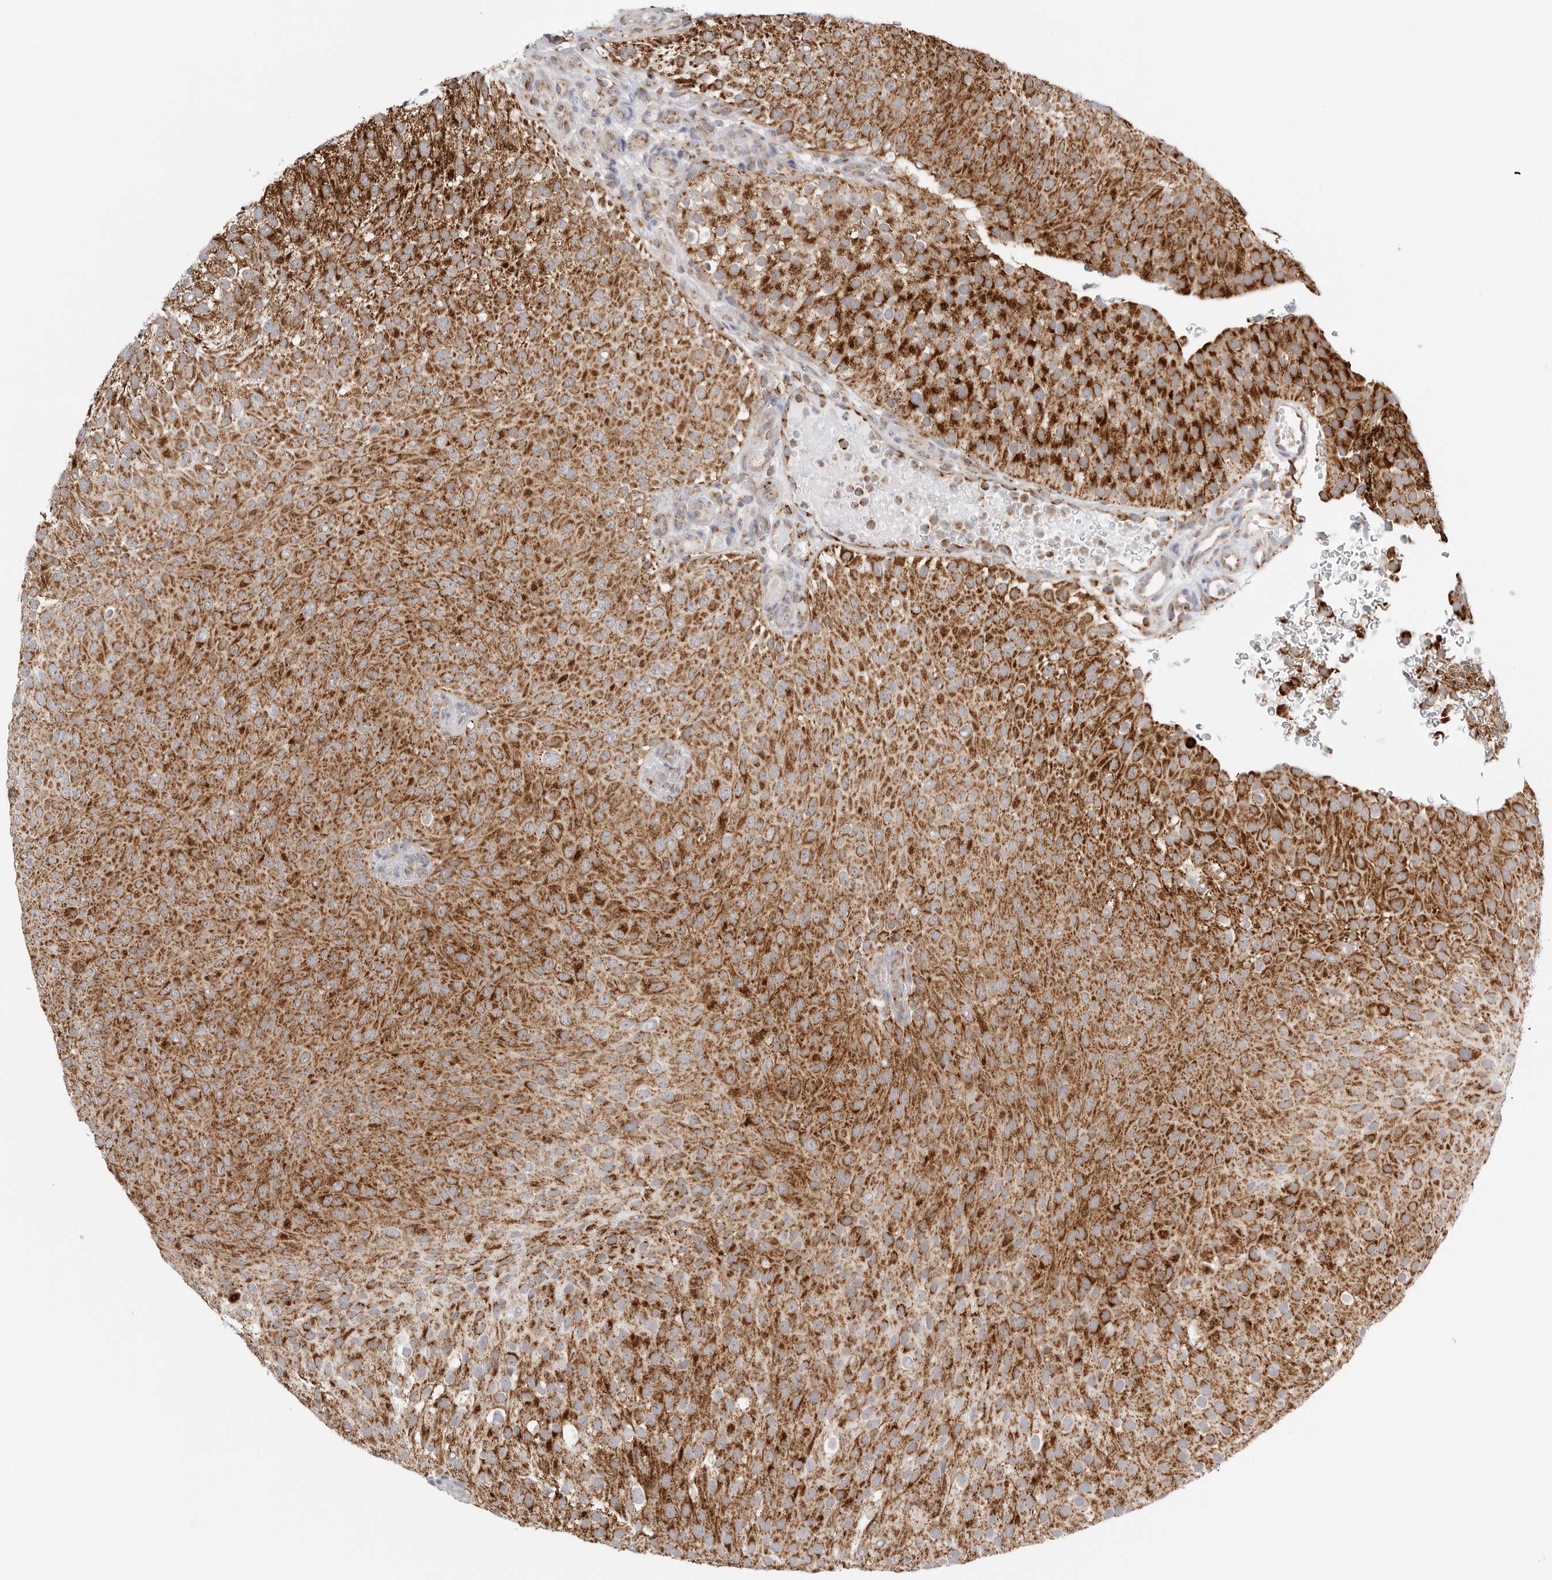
{"staining": {"intensity": "strong", "quantity": ">75%", "location": "cytoplasmic/membranous"}, "tissue": "urothelial cancer", "cell_type": "Tumor cells", "image_type": "cancer", "snomed": [{"axis": "morphology", "description": "Urothelial carcinoma, Low grade"}, {"axis": "topography", "description": "Urinary bladder"}], "caption": "The immunohistochemical stain labels strong cytoplasmic/membranous positivity in tumor cells of urothelial cancer tissue. Using DAB (3,3'-diaminobenzidine) (brown) and hematoxylin (blue) stains, captured at high magnification using brightfield microscopy.", "gene": "ATP5IF1", "patient": {"sex": "male", "age": 78}}